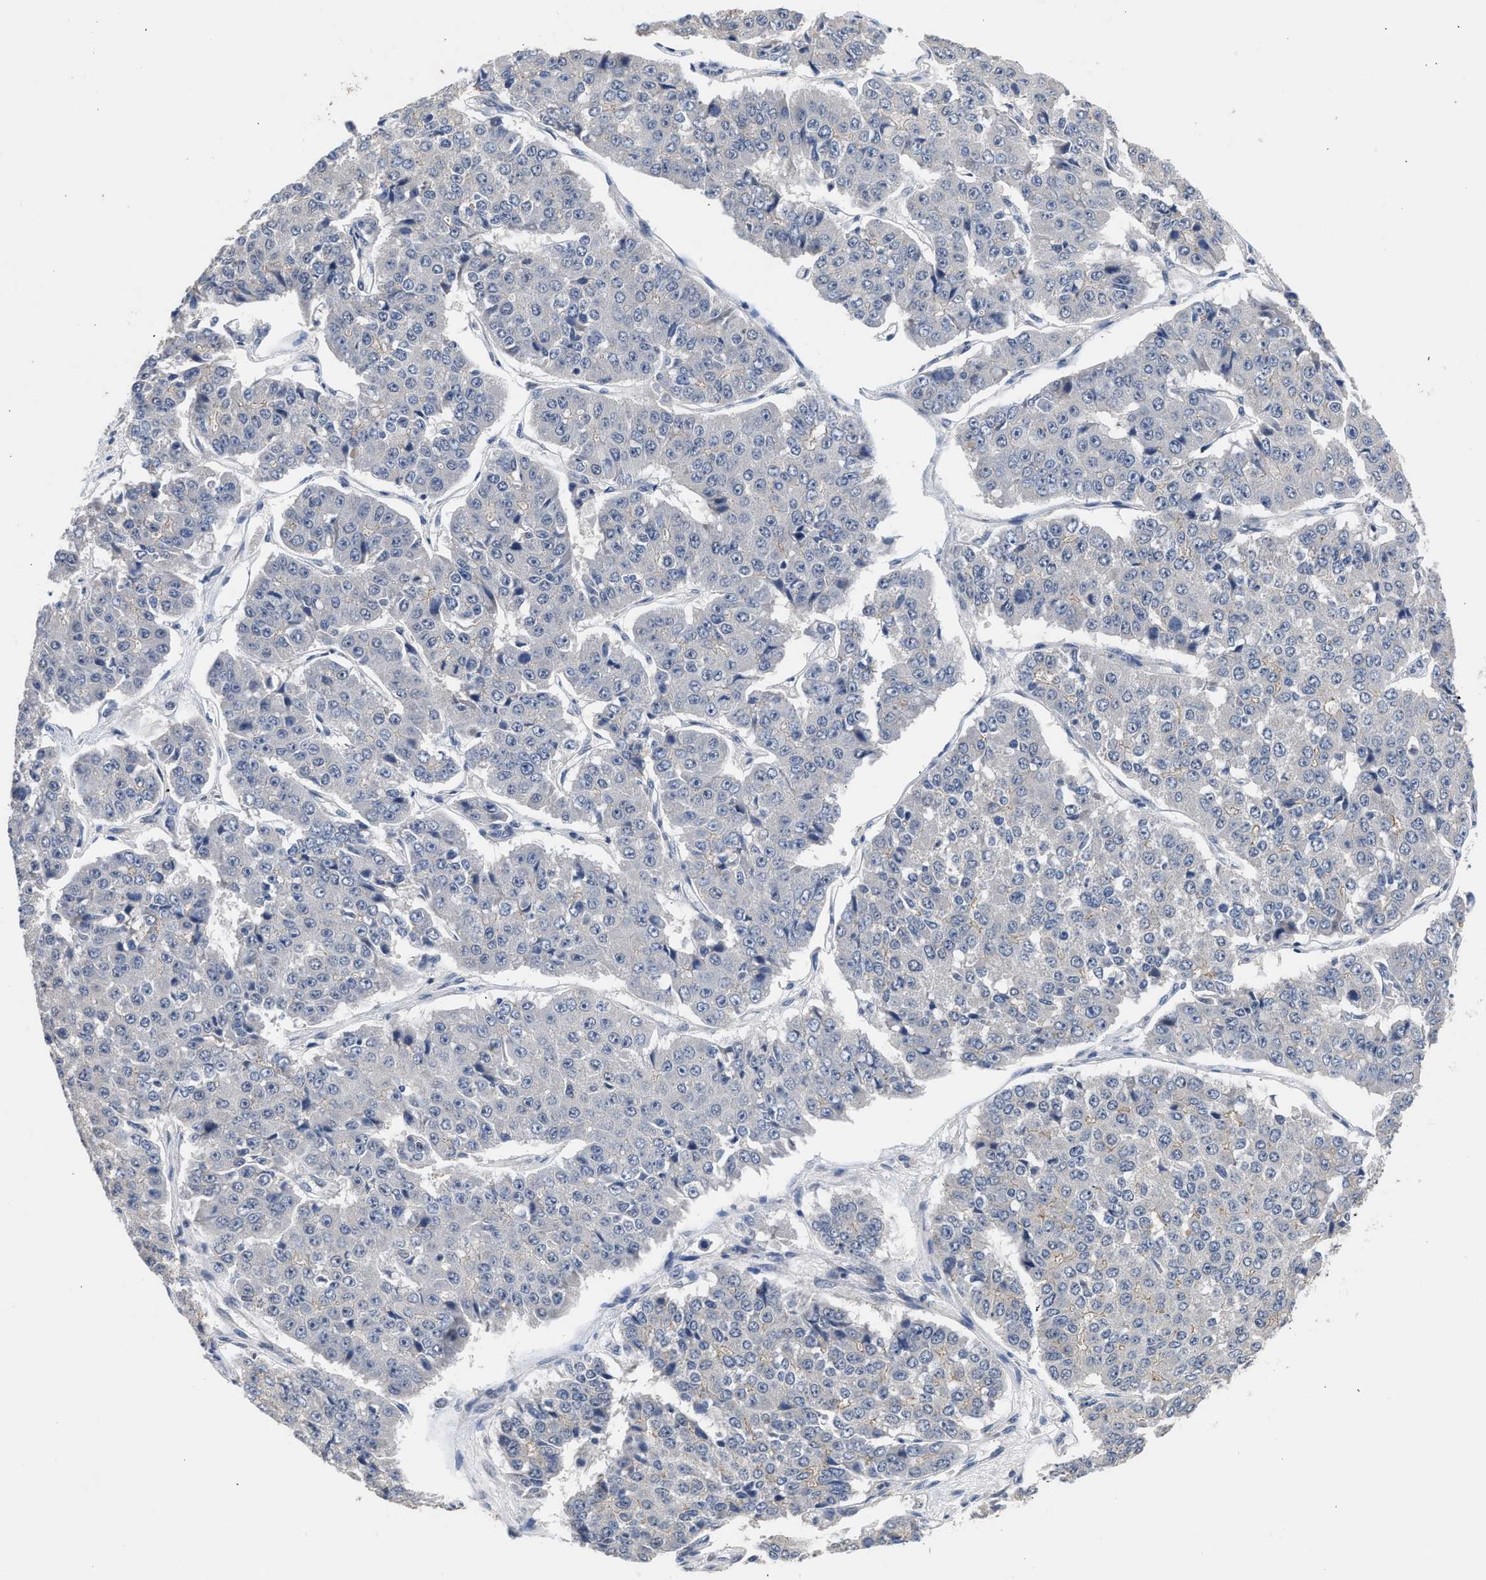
{"staining": {"intensity": "negative", "quantity": "none", "location": "none"}, "tissue": "pancreatic cancer", "cell_type": "Tumor cells", "image_type": "cancer", "snomed": [{"axis": "morphology", "description": "Adenocarcinoma, NOS"}, {"axis": "topography", "description": "Pancreas"}], "caption": "High magnification brightfield microscopy of pancreatic adenocarcinoma stained with DAB (3,3'-diaminobenzidine) (brown) and counterstained with hematoxylin (blue): tumor cells show no significant staining.", "gene": "CSF3R", "patient": {"sex": "male", "age": 50}}